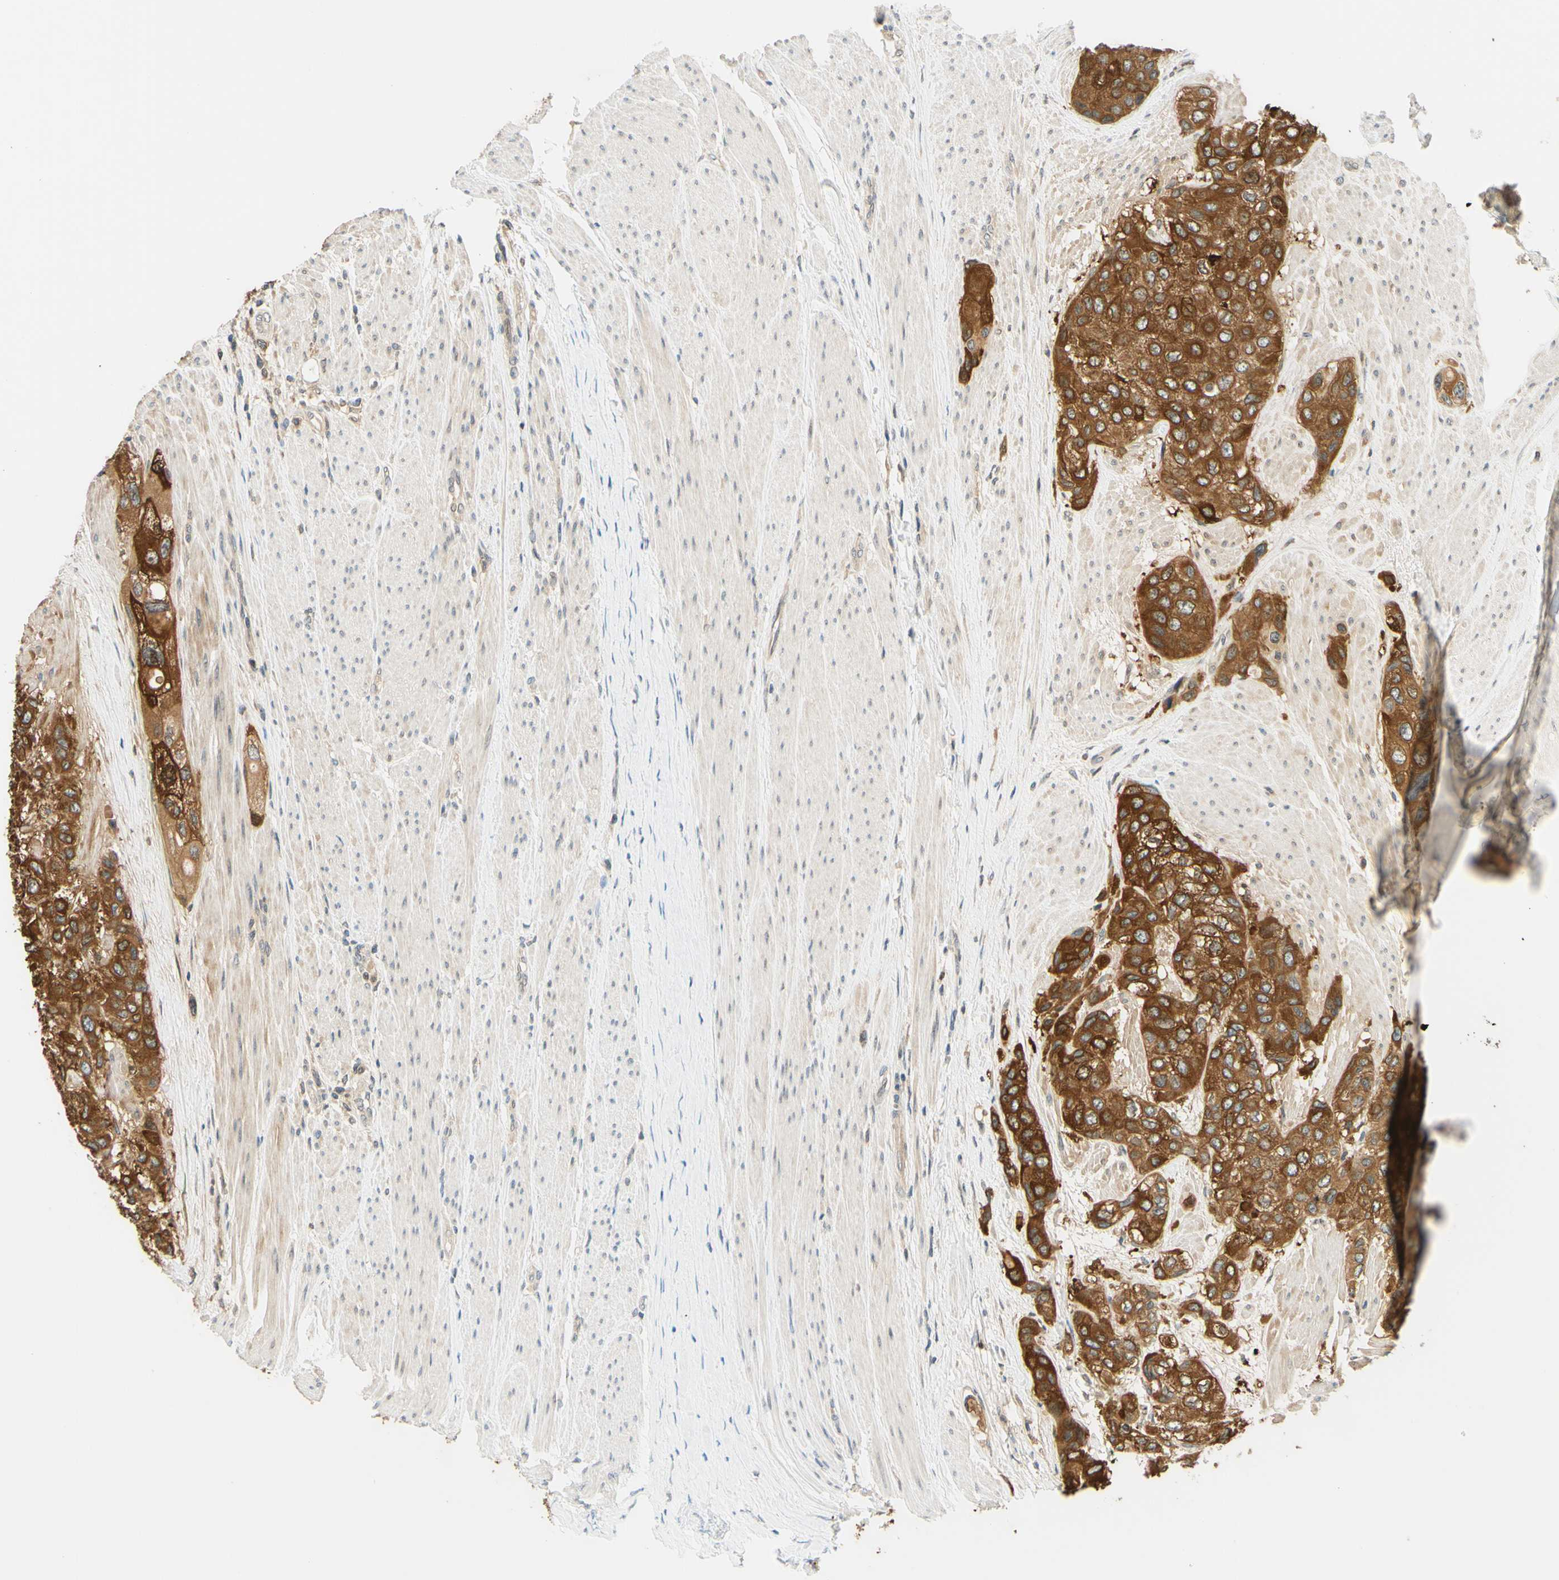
{"staining": {"intensity": "strong", "quantity": ">75%", "location": "cytoplasmic/membranous"}, "tissue": "urothelial cancer", "cell_type": "Tumor cells", "image_type": "cancer", "snomed": [{"axis": "morphology", "description": "Urothelial carcinoma, High grade"}, {"axis": "topography", "description": "Urinary bladder"}], "caption": "Tumor cells reveal high levels of strong cytoplasmic/membranous staining in approximately >75% of cells in high-grade urothelial carcinoma.", "gene": "C2CD2L", "patient": {"sex": "female", "age": 56}}